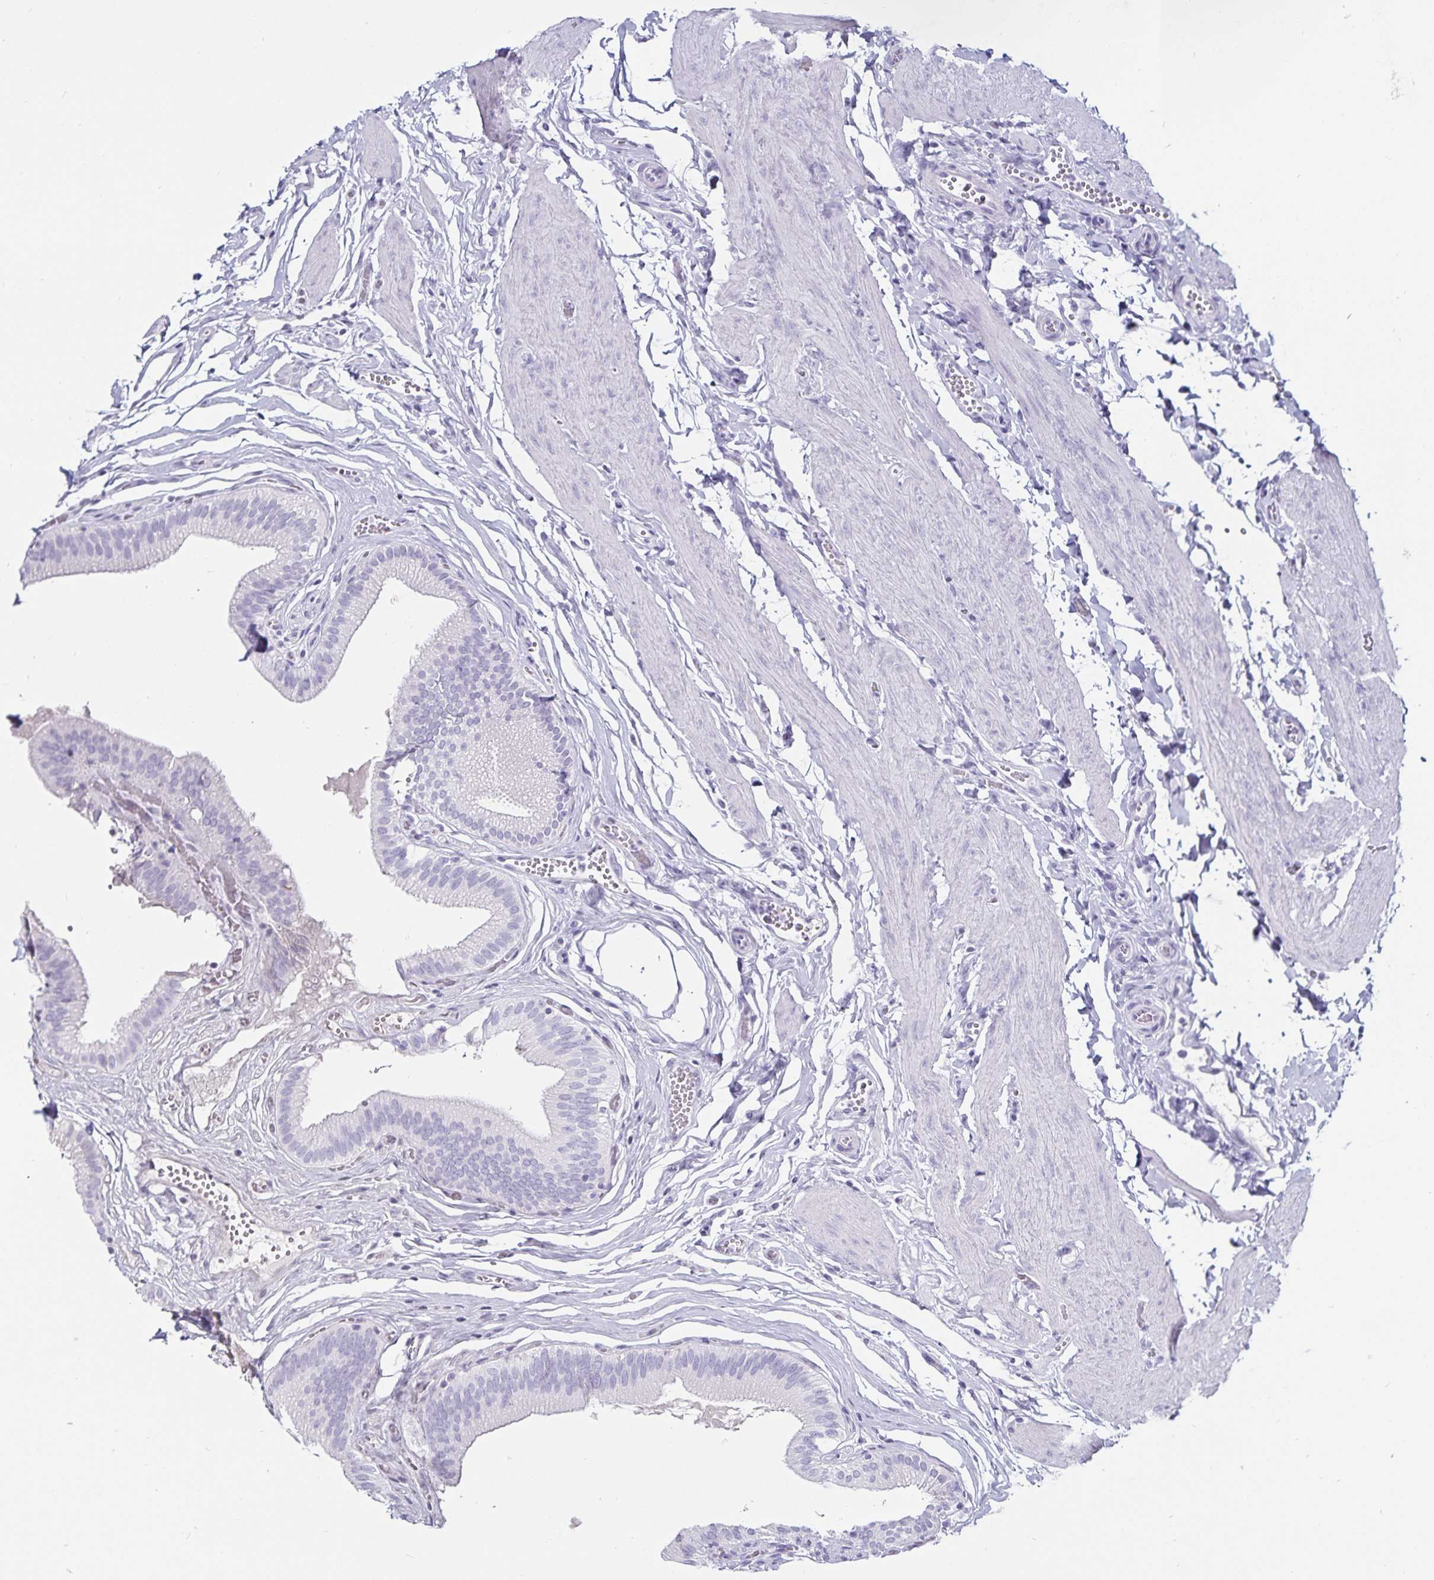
{"staining": {"intensity": "negative", "quantity": "none", "location": "none"}, "tissue": "gallbladder", "cell_type": "Glandular cells", "image_type": "normal", "snomed": [{"axis": "morphology", "description": "Normal tissue, NOS"}, {"axis": "topography", "description": "Gallbladder"}, {"axis": "topography", "description": "Peripheral nerve tissue"}], "caption": "Human gallbladder stained for a protein using immunohistochemistry (IHC) demonstrates no expression in glandular cells.", "gene": "DEFA6", "patient": {"sex": "male", "age": 17}}